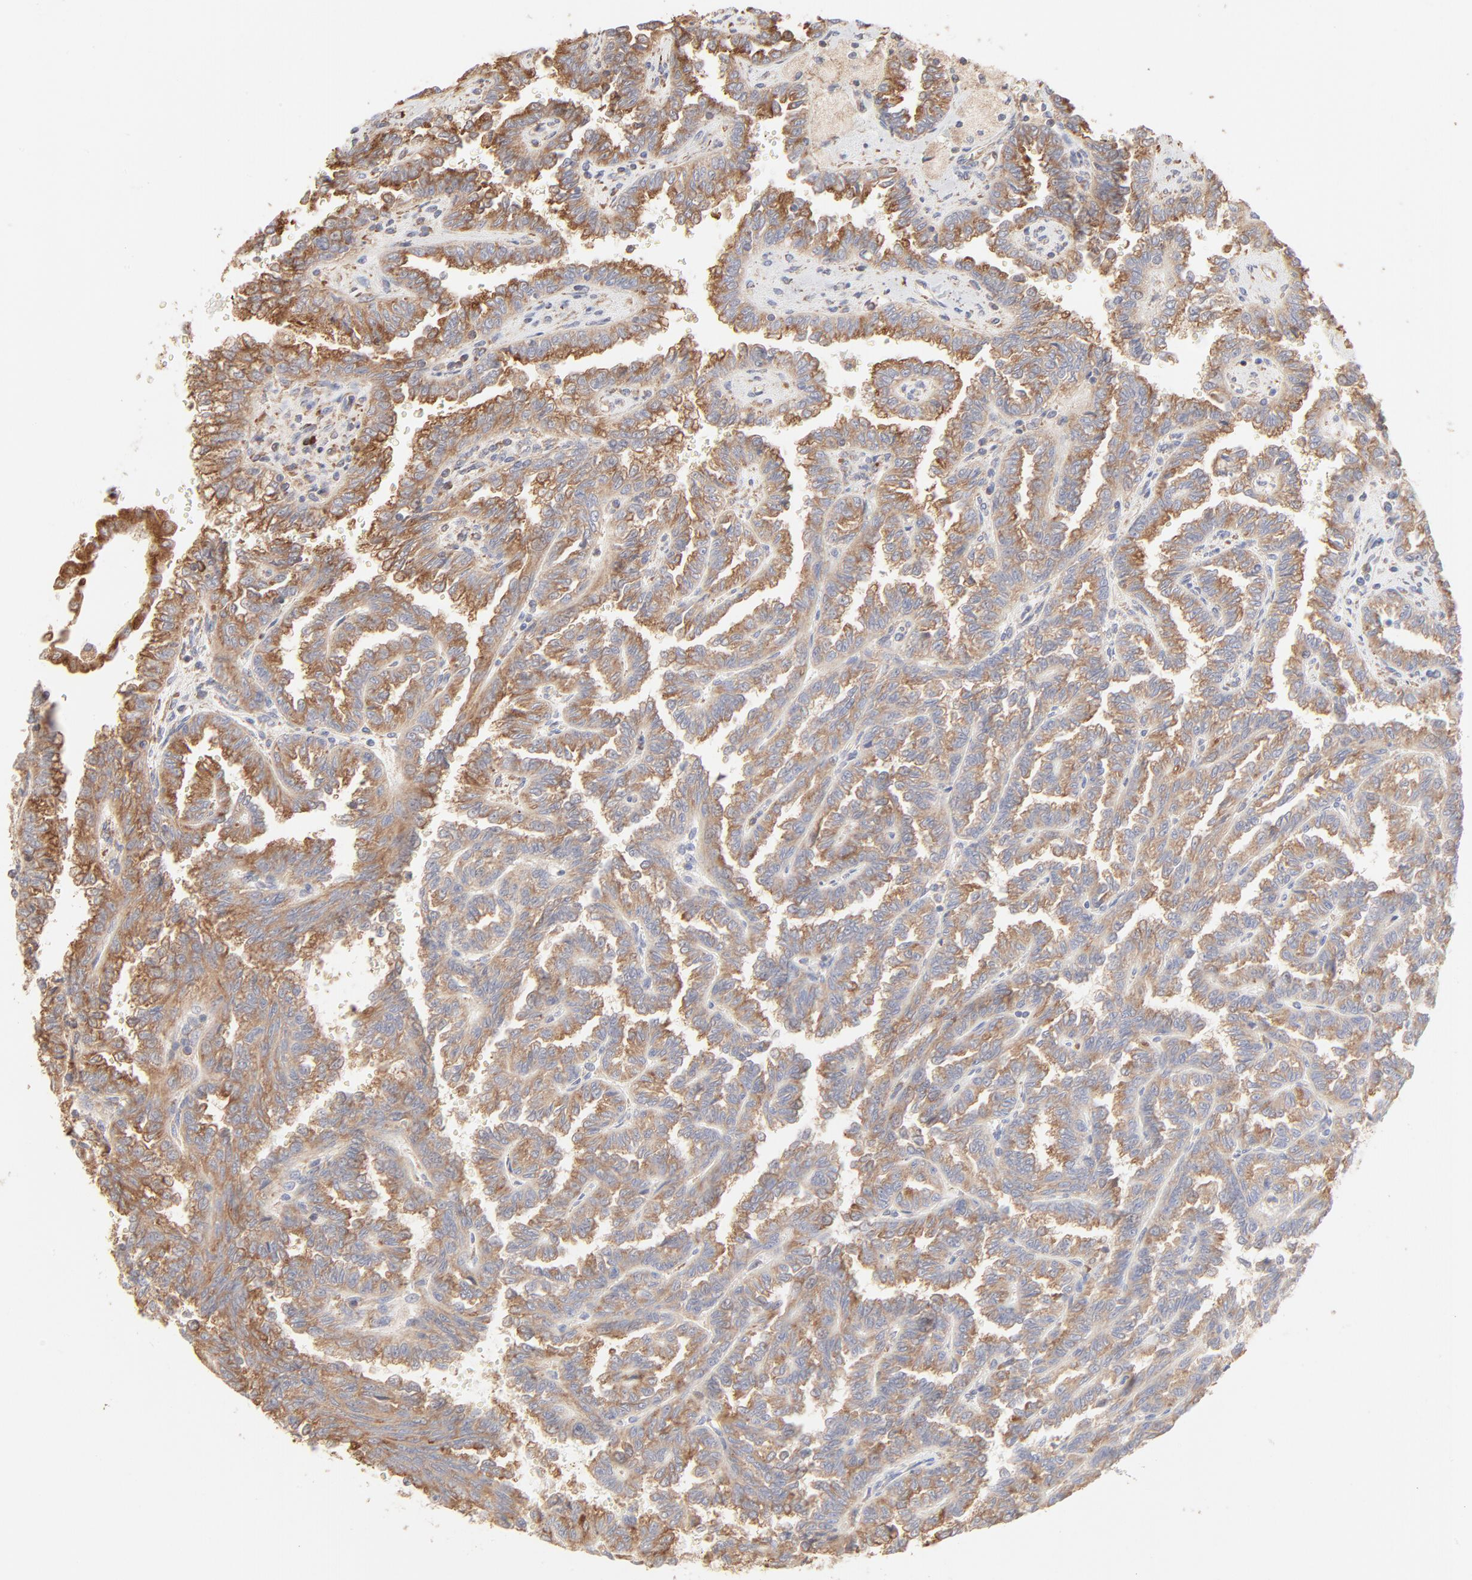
{"staining": {"intensity": "moderate", "quantity": ">75%", "location": "cytoplasmic/membranous"}, "tissue": "renal cancer", "cell_type": "Tumor cells", "image_type": "cancer", "snomed": [{"axis": "morphology", "description": "Inflammation, NOS"}, {"axis": "morphology", "description": "Adenocarcinoma, NOS"}, {"axis": "topography", "description": "Kidney"}], "caption": "Immunohistochemistry (DAB) staining of human adenocarcinoma (renal) exhibits moderate cytoplasmic/membranous protein staining in approximately >75% of tumor cells.", "gene": "RPS20", "patient": {"sex": "male", "age": 68}}